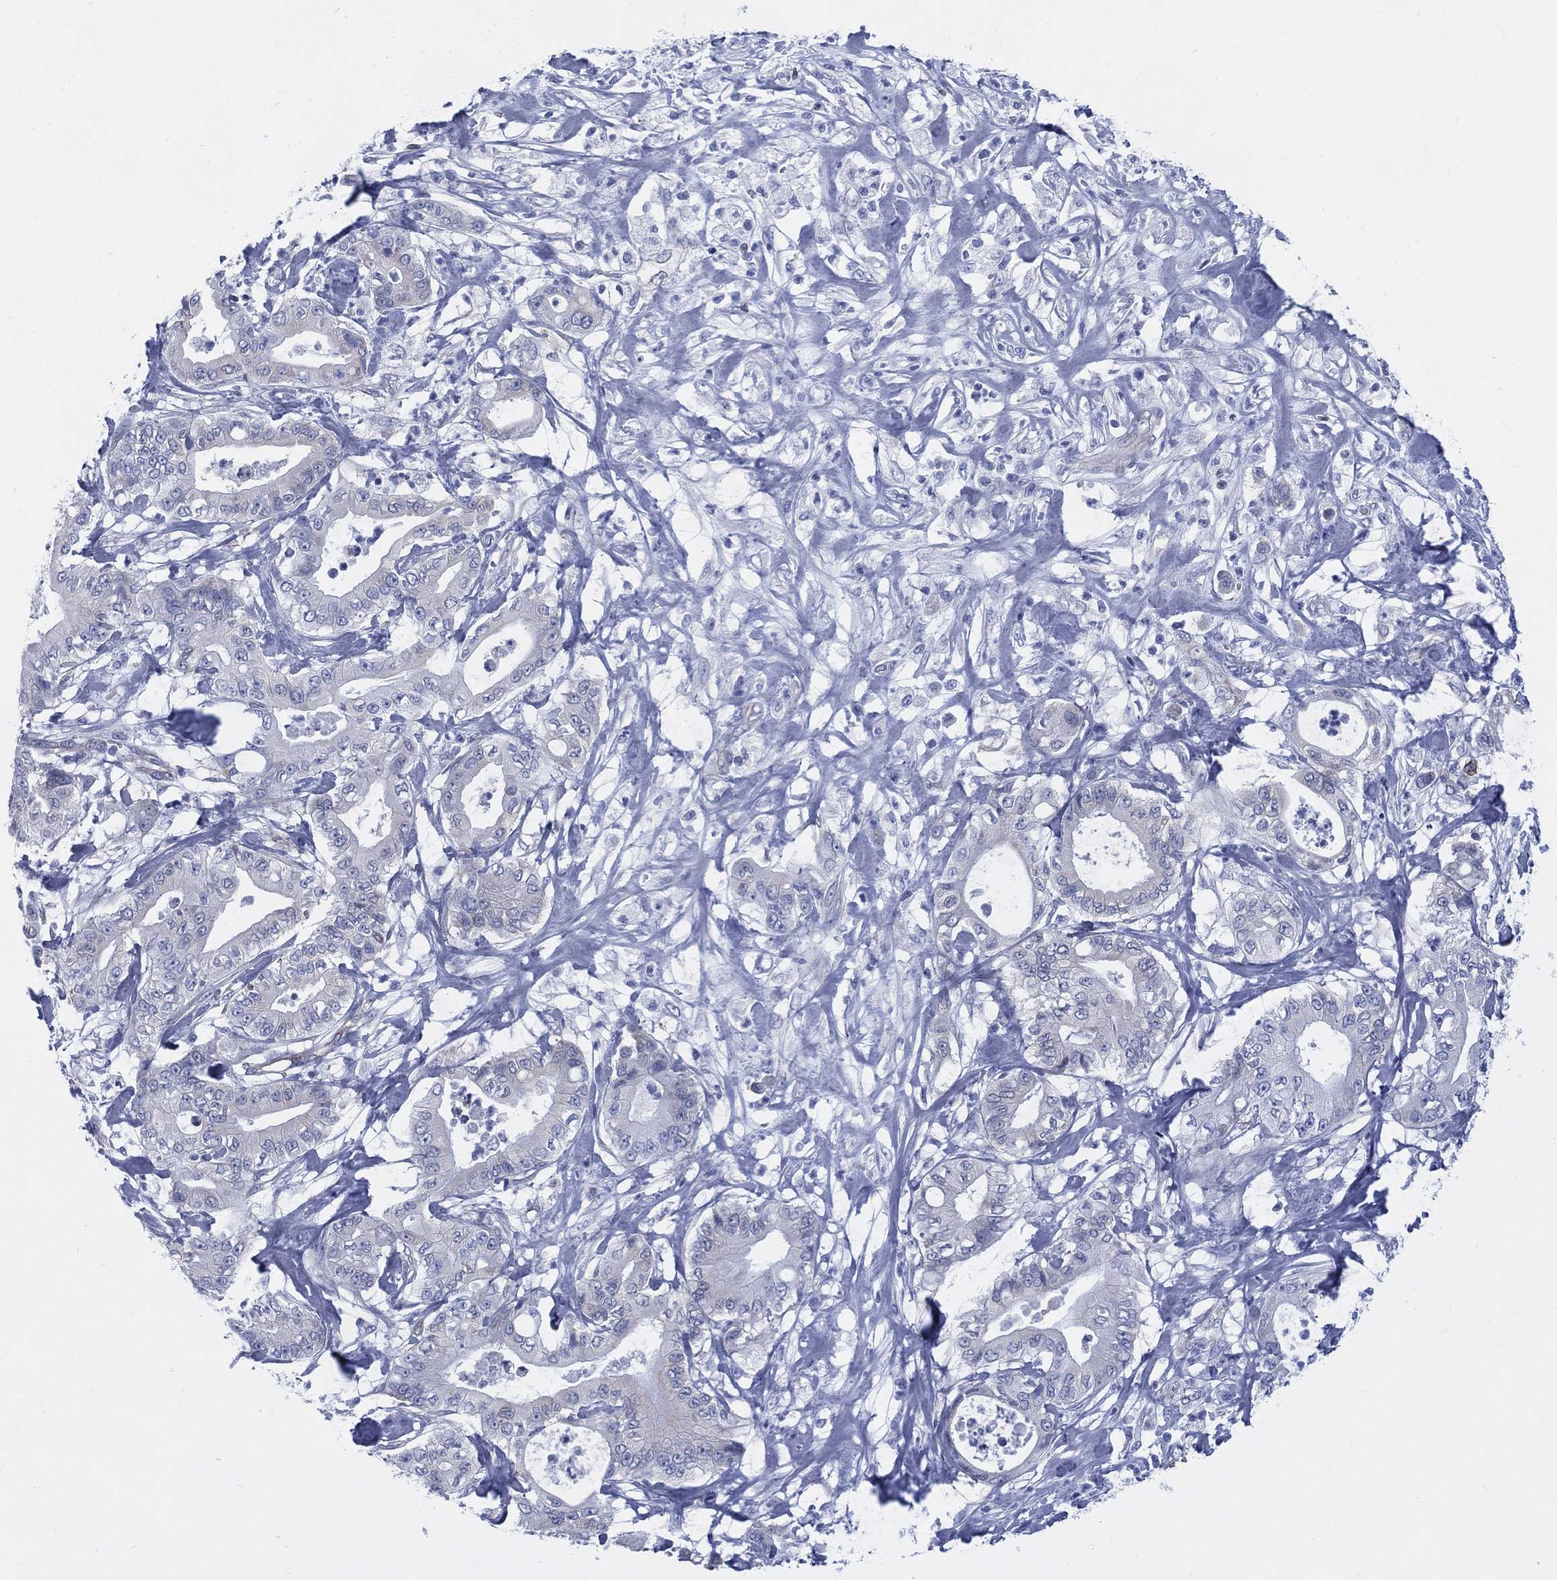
{"staining": {"intensity": "negative", "quantity": "none", "location": "none"}, "tissue": "pancreatic cancer", "cell_type": "Tumor cells", "image_type": "cancer", "snomed": [{"axis": "morphology", "description": "Adenocarcinoma, NOS"}, {"axis": "topography", "description": "Pancreas"}], "caption": "Image shows no protein positivity in tumor cells of pancreatic adenocarcinoma tissue.", "gene": "DDI1", "patient": {"sex": "male", "age": 71}}